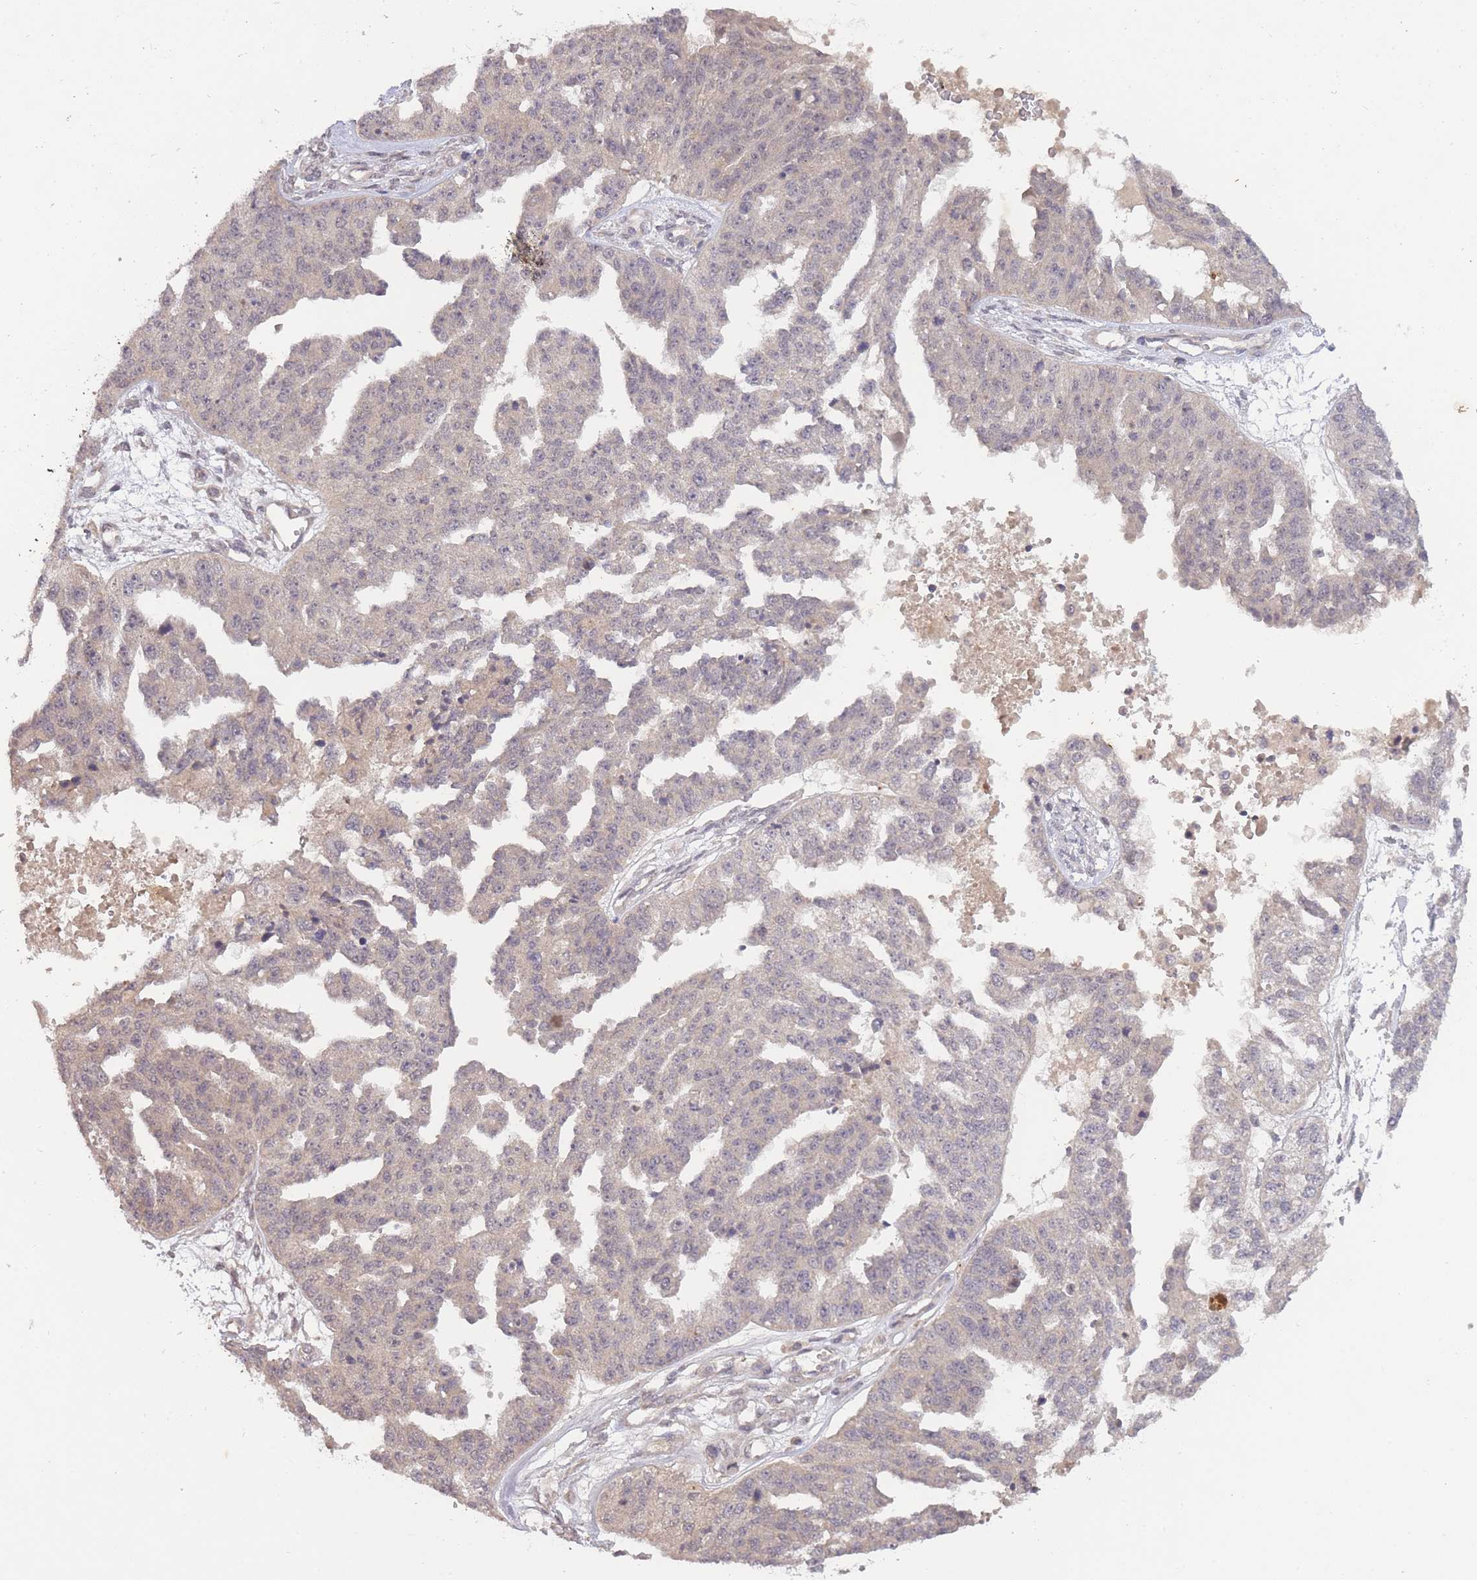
{"staining": {"intensity": "weak", "quantity": "<25%", "location": "cytoplasmic/membranous"}, "tissue": "ovarian cancer", "cell_type": "Tumor cells", "image_type": "cancer", "snomed": [{"axis": "morphology", "description": "Cystadenocarcinoma, serous, NOS"}, {"axis": "topography", "description": "Ovary"}], "caption": "Ovarian cancer was stained to show a protein in brown. There is no significant expression in tumor cells.", "gene": "SMC6", "patient": {"sex": "female", "age": 58}}